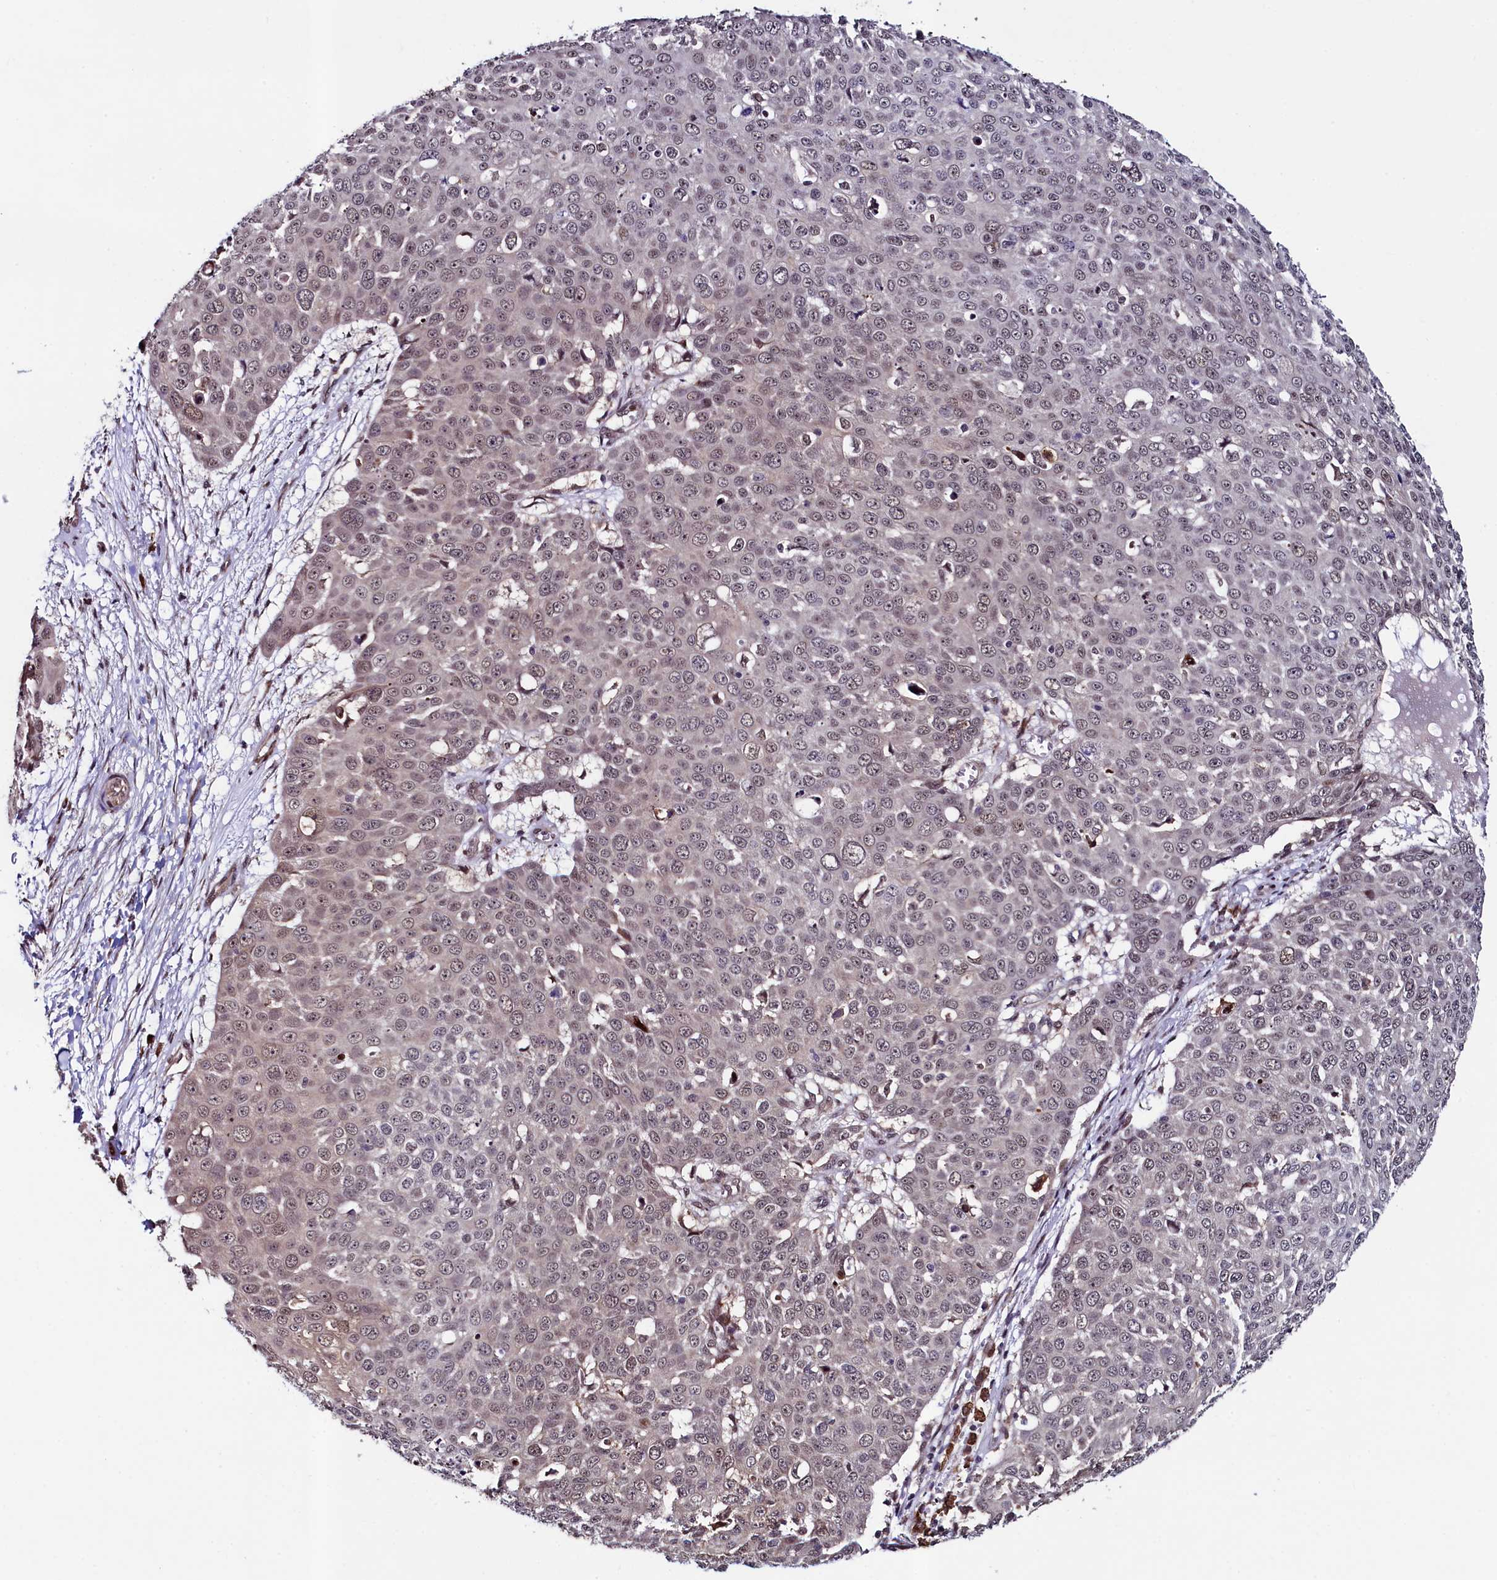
{"staining": {"intensity": "weak", "quantity": ">75%", "location": "nuclear"}, "tissue": "skin cancer", "cell_type": "Tumor cells", "image_type": "cancer", "snomed": [{"axis": "morphology", "description": "Squamous cell carcinoma, NOS"}, {"axis": "topography", "description": "Skin"}], "caption": "Skin cancer (squamous cell carcinoma) stained with immunohistochemistry shows weak nuclear staining in approximately >75% of tumor cells.", "gene": "LEO1", "patient": {"sex": "male", "age": 71}}